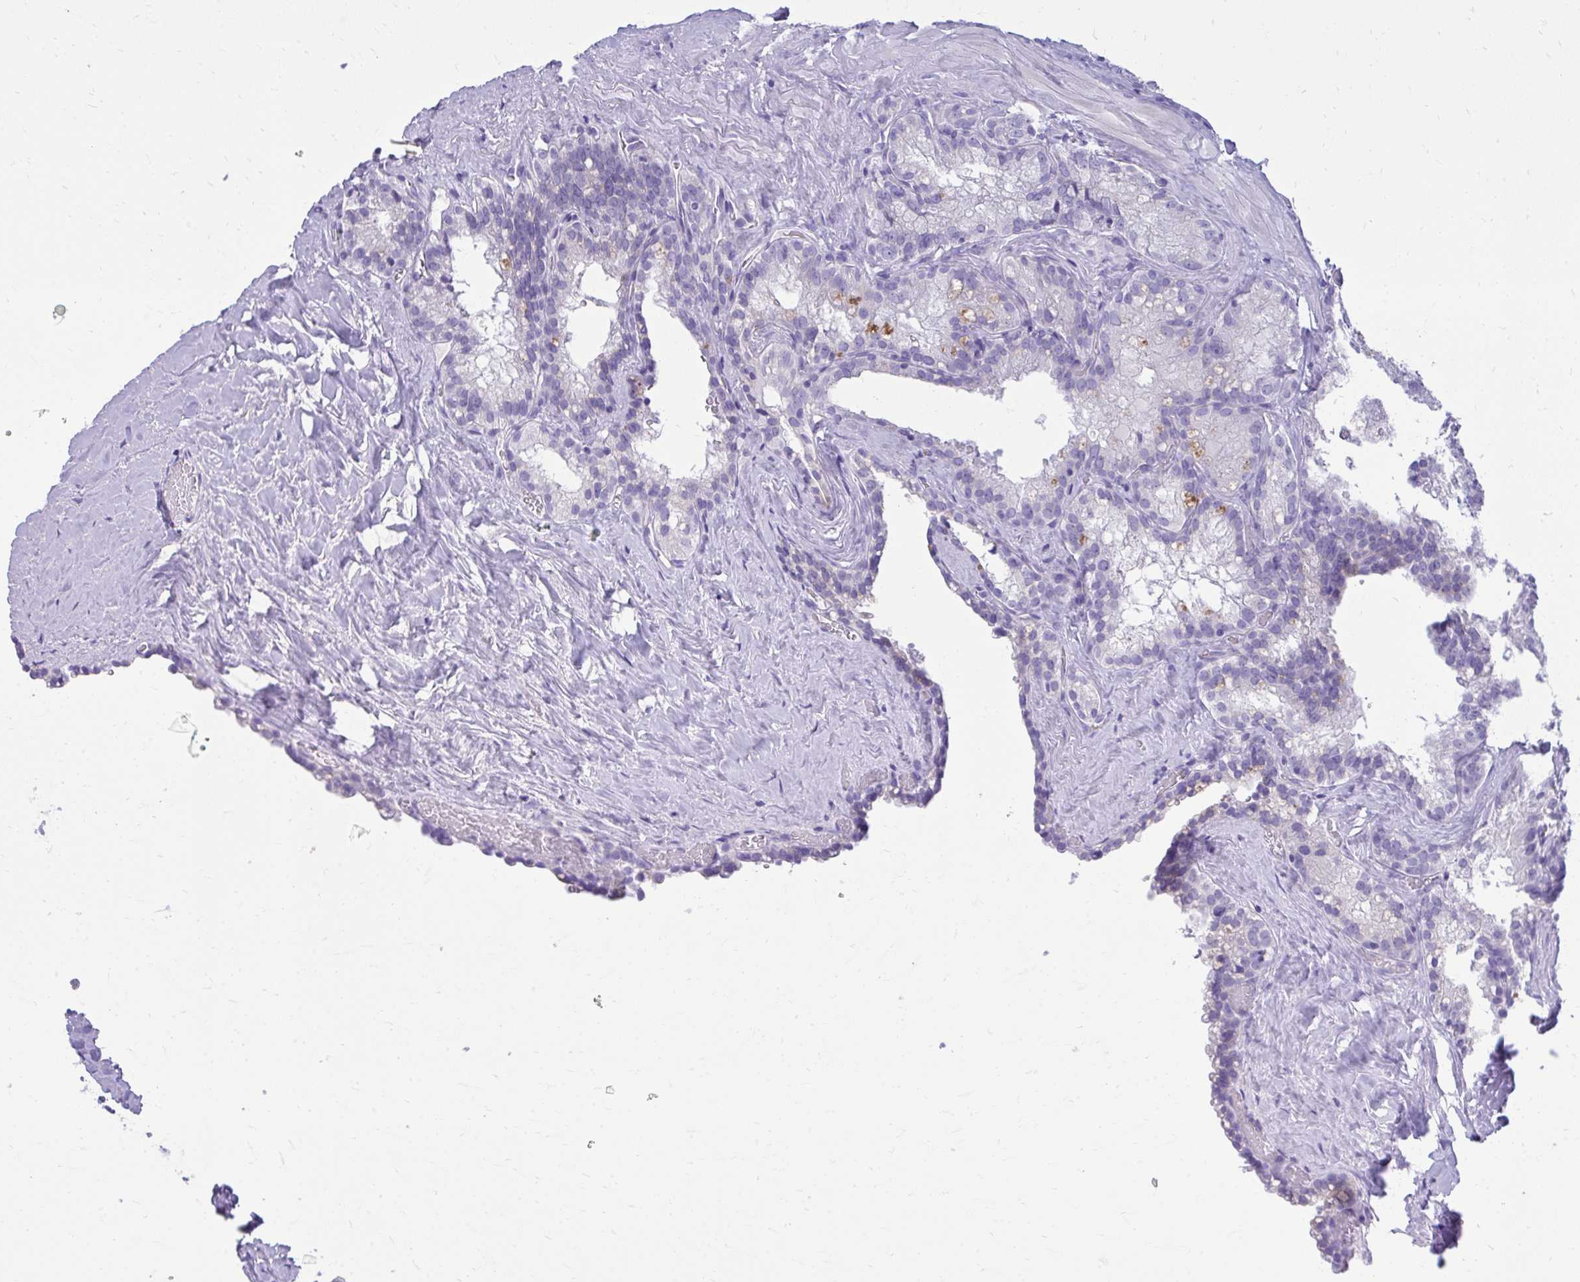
{"staining": {"intensity": "moderate", "quantity": "<25%", "location": "cytoplasmic/membranous"}, "tissue": "seminal vesicle", "cell_type": "Glandular cells", "image_type": "normal", "snomed": [{"axis": "morphology", "description": "Normal tissue, NOS"}, {"axis": "topography", "description": "Seminal veicle"}], "caption": "Seminal vesicle stained with immunohistochemistry demonstrates moderate cytoplasmic/membranous staining in about <25% of glandular cells.", "gene": "AIG1", "patient": {"sex": "male", "age": 47}}